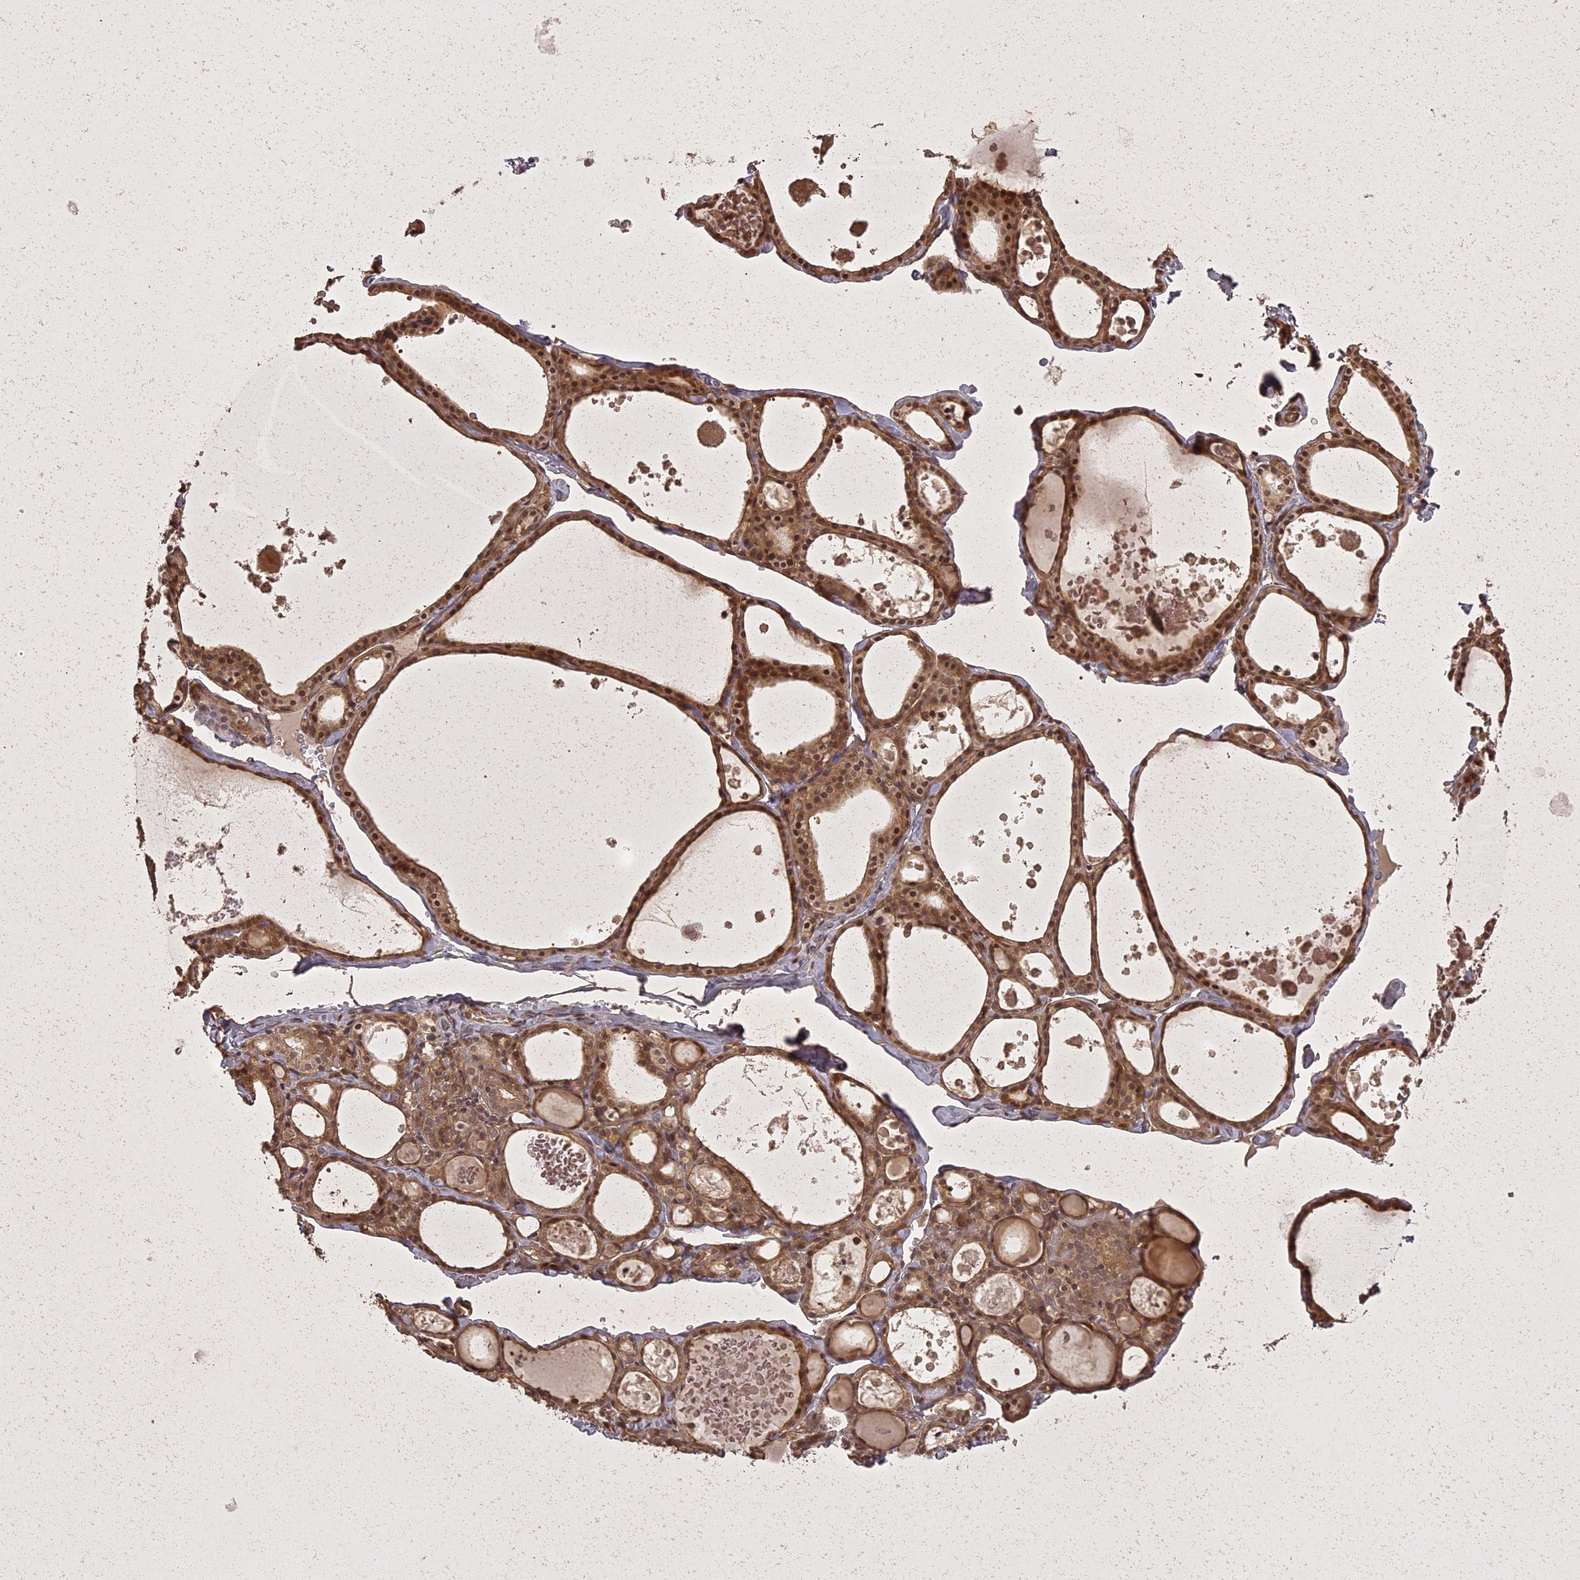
{"staining": {"intensity": "moderate", "quantity": ">75%", "location": "cytoplasmic/membranous,nuclear"}, "tissue": "thyroid gland", "cell_type": "Glandular cells", "image_type": "normal", "snomed": [{"axis": "morphology", "description": "Normal tissue, NOS"}, {"axis": "topography", "description": "Thyroid gland"}], "caption": "Immunohistochemistry photomicrograph of normal thyroid gland stained for a protein (brown), which demonstrates medium levels of moderate cytoplasmic/membranous,nuclear expression in about >75% of glandular cells.", "gene": "LIN37", "patient": {"sex": "male", "age": 56}}